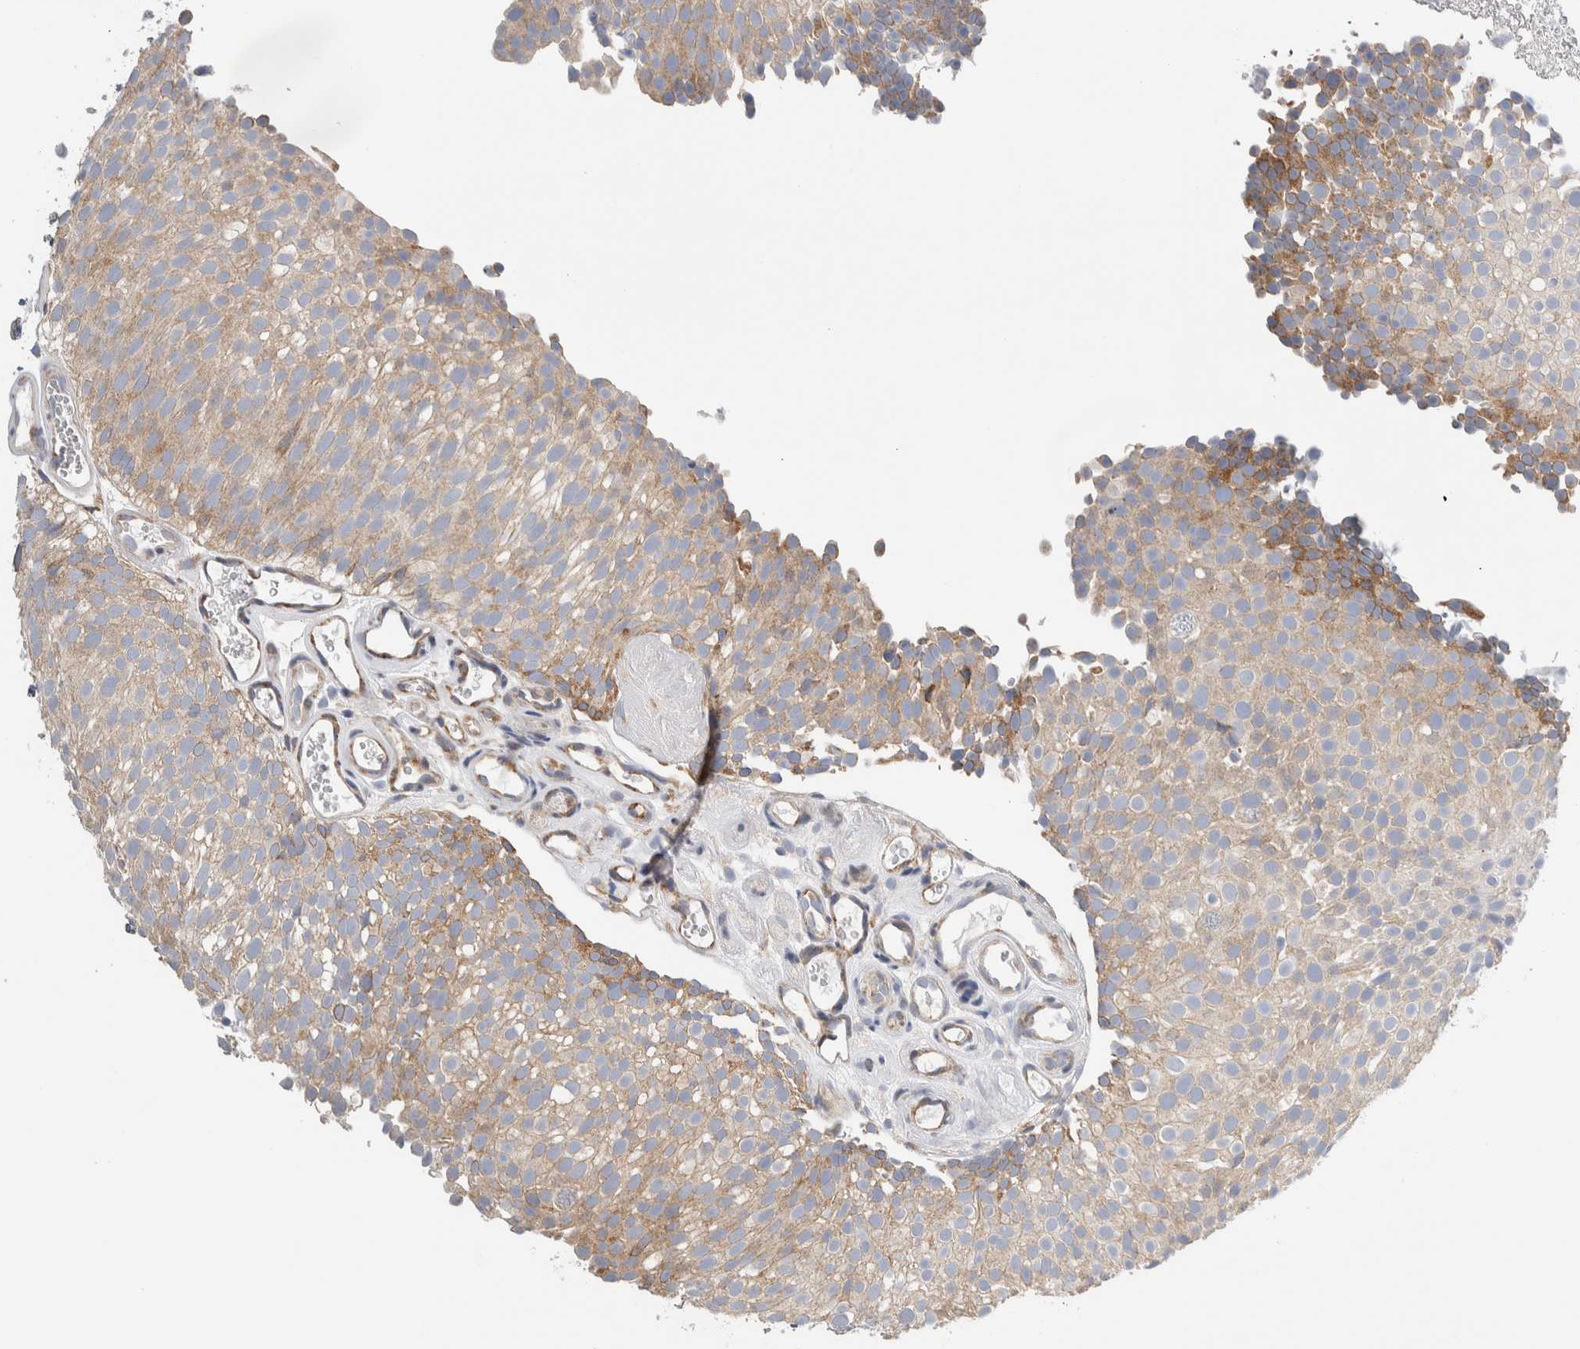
{"staining": {"intensity": "weak", "quantity": "25%-75%", "location": "cytoplasmic/membranous"}, "tissue": "urothelial cancer", "cell_type": "Tumor cells", "image_type": "cancer", "snomed": [{"axis": "morphology", "description": "Urothelial carcinoma, Low grade"}, {"axis": "topography", "description": "Urinary bladder"}], "caption": "There is low levels of weak cytoplasmic/membranous staining in tumor cells of urothelial carcinoma (low-grade), as demonstrated by immunohistochemical staining (brown color).", "gene": "RACK1", "patient": {"sex": "male", "age": 78}}